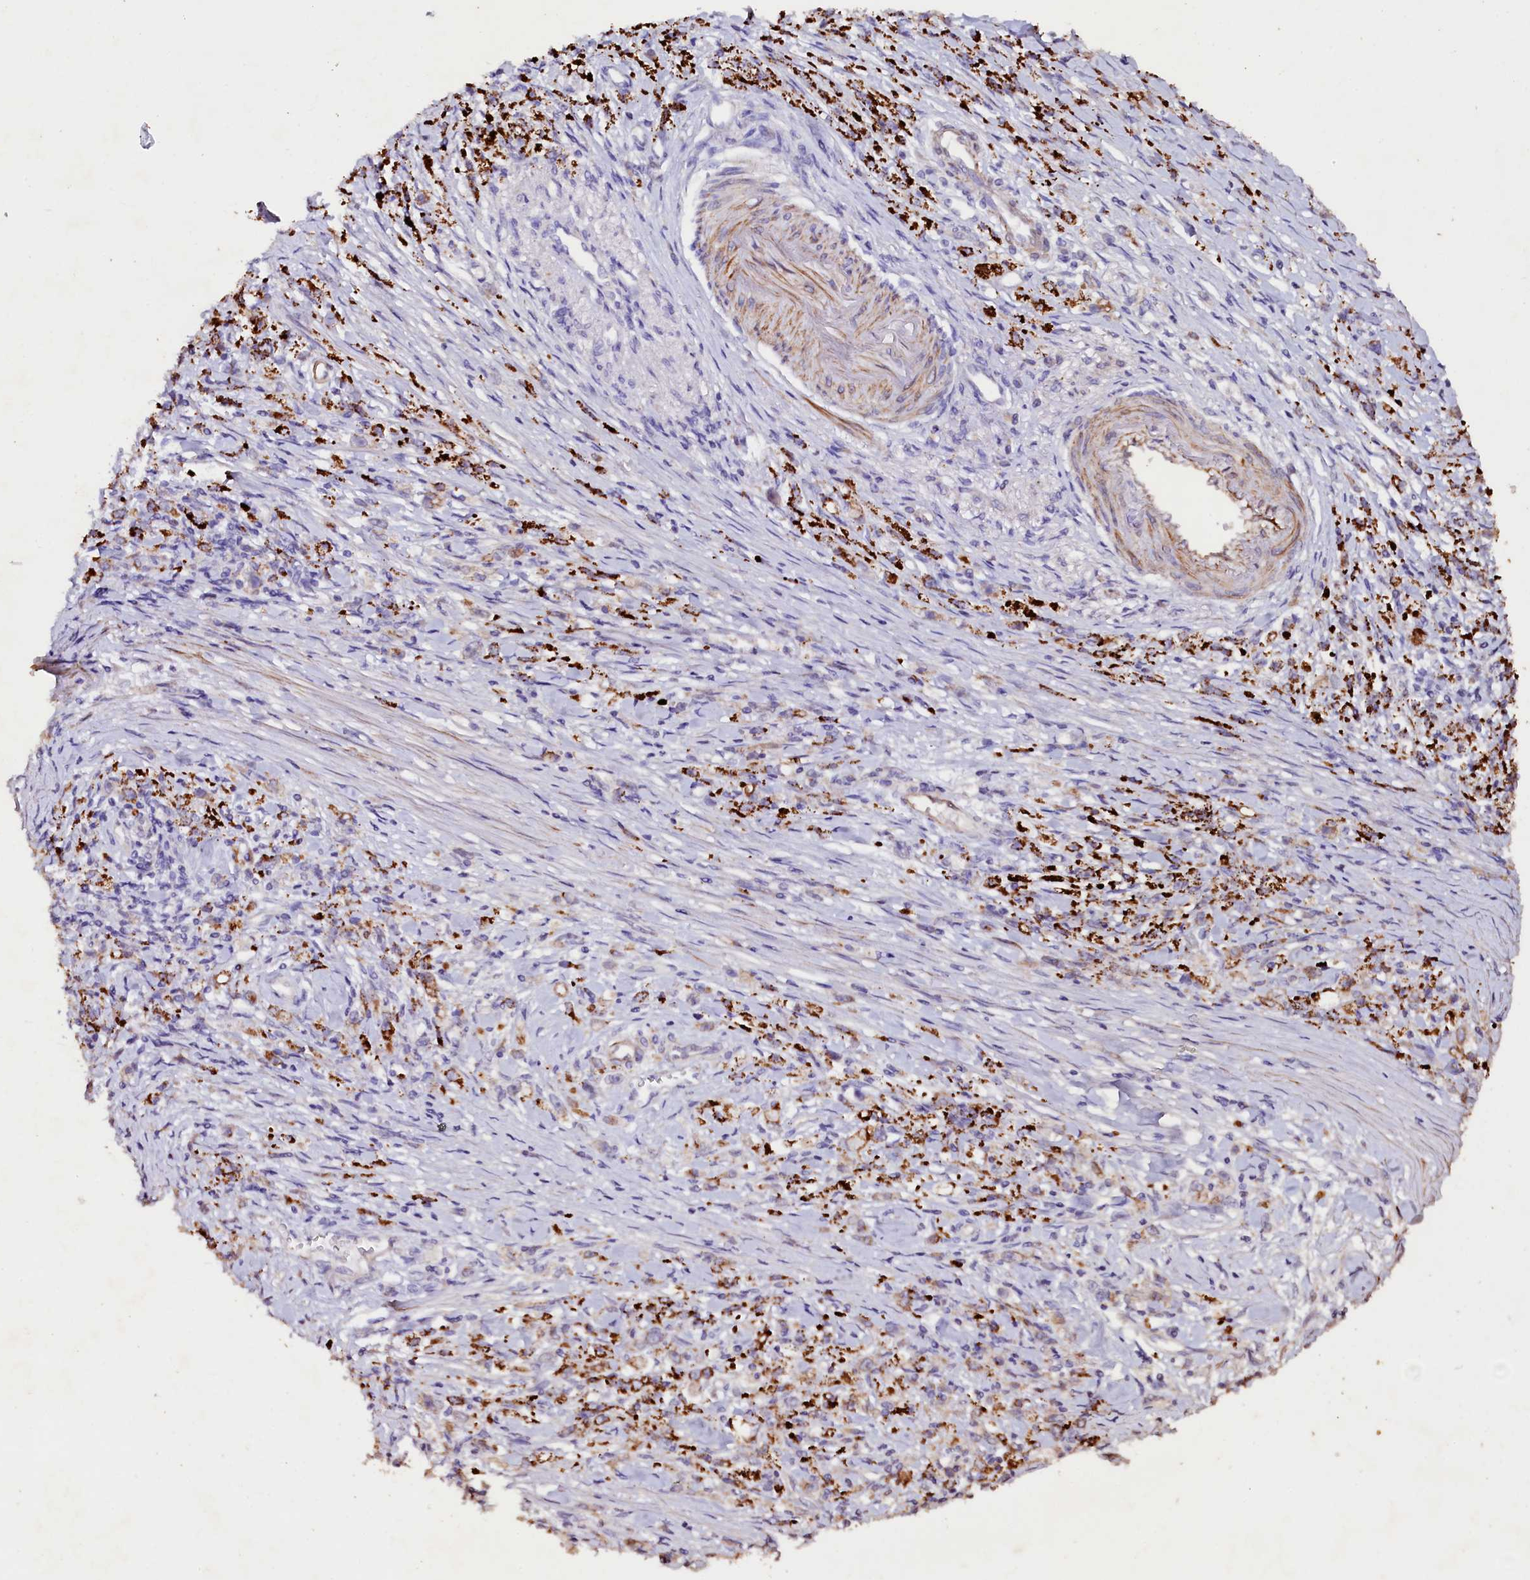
{"staining": {"intensity": "strong", "quantity": "25%-75%", "location": "cytoplasmic/membranous"}, "tissue": "stomach cancer", "cell_type": "Tumor cells", "image_type": "cancer", "snomed": [{"axis": "morphology", "description": "Adenocarcinoma, NOS"}, {"axis": "topography", "description": "Stomach"}], "caption": "Immunohistochemical staining of stomach cancer (adenocarcinoma) exhibits strong cytoplasmic/membranous protein expression in about 25%-75% of tumor cells. Ihc stains the protein in brown and the nuclei are stained blue.", "gene": "VPS36", "patient": {"sex": "female", "age": 59}}